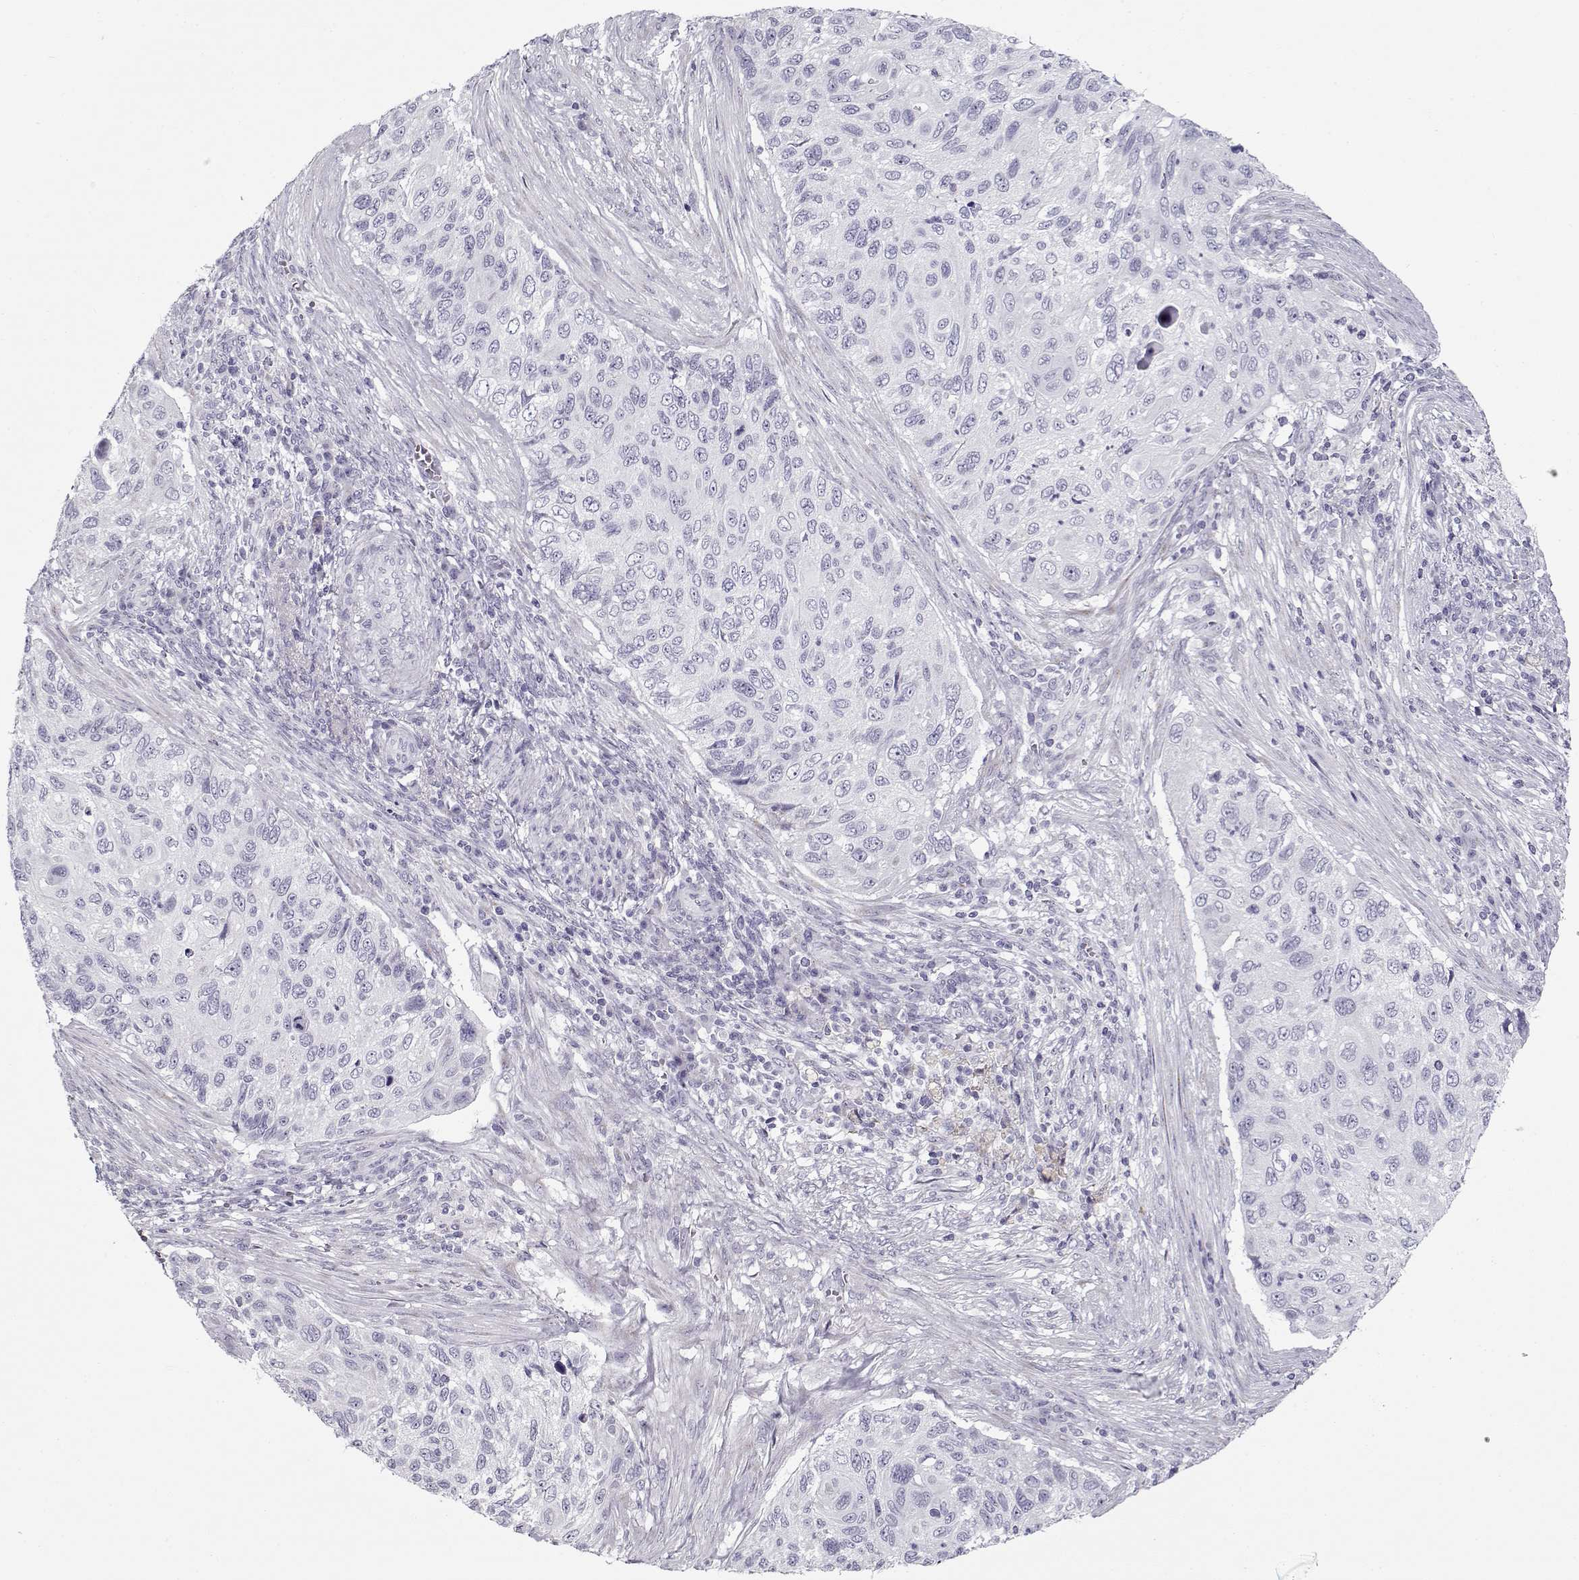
{"staining": {"intensity": "negative", "quantity": "none", "location": "none"}, "tissue": "cervical cancer", "cell_type": "Tumor cells", "image_type": "cancer", "snomed": [{"axis": "morphology", "description": "Squamous cell carcinoma, NOS"}, {"axis": "topography", "description": "Cervix"}], "caption": "Immunohistochemical staining of human cervical cancer reveals no significant expression in tumor cells.", "gene": "GAGE2A", "patient": {"sex": "female", "age": 70}}